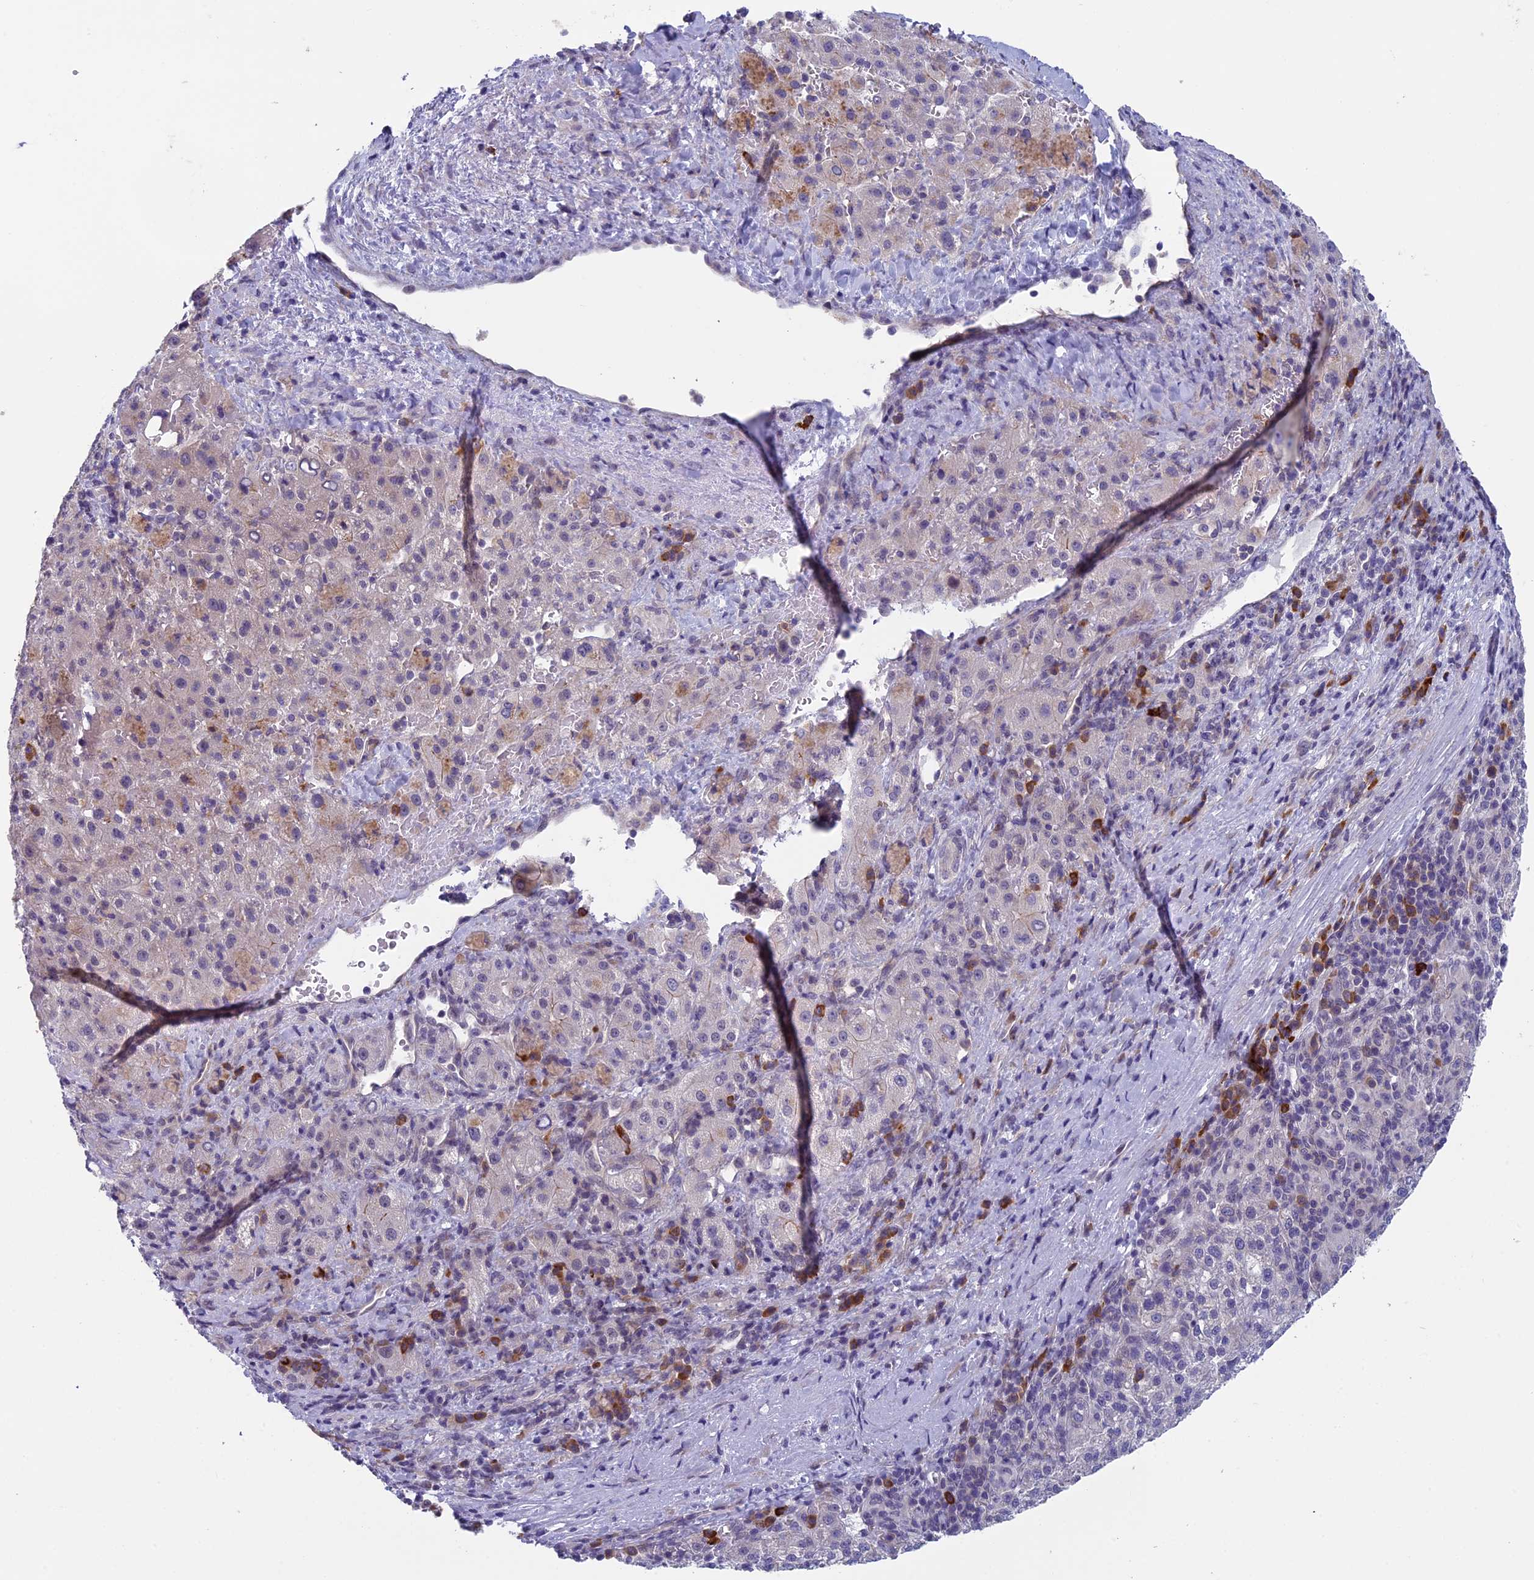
{"staining": {"intensity": "negative", "quantity": "none", "location": "none"}, "tissue": "liver cancer", "cell_type": "Tumor cells", "image_type": "cancer", "snomed": [{"axis": "morphology", "description": "Carcinoma, Hepatocellular, NOS"}, {"axis": "topography", "description": "Liver"}], "caption": "This is an IHC histopathology image of human liver cancer (hepatocellular carcinoma). There is no positivity in tumor cells.", "gene": "CNEP1R1", "patient": {"sex": "female", "age": 58}}